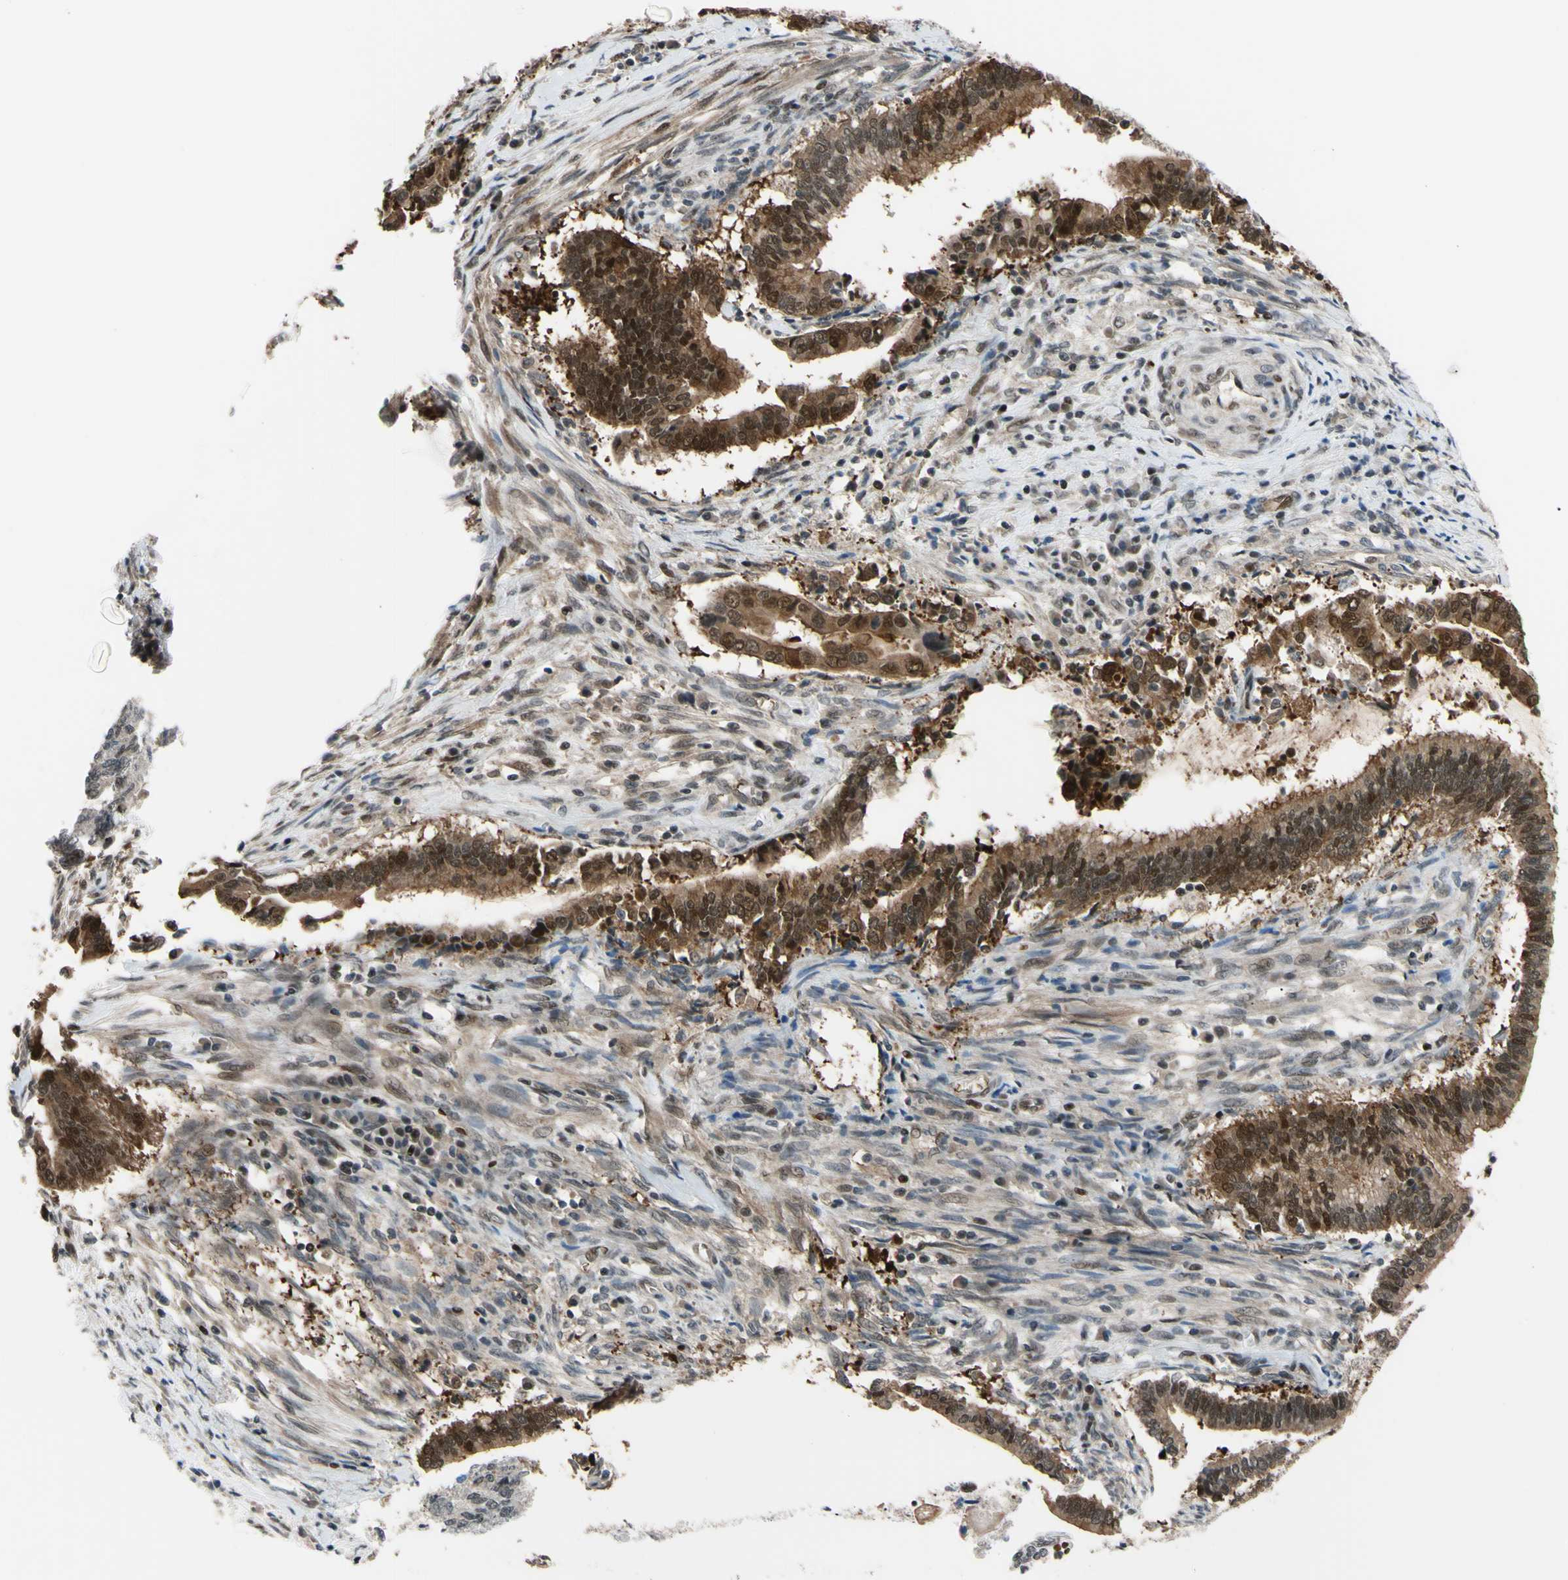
{"staining": {"intensity": "moderate", "quantity": ">75%", "location": "cytoplasmic/membranous,nuclear"}, "tissue": "cervical cancer", "cell_type": "Tumor cells", "image_type": "cancer", "snomed": [{"axis": "morphology", "description": "Adenocarcinoma, NOS"}, {"axis": "topography", "description": "Cervix"}], "caption": "Tumor cells show medium levels of moderate cytoplasmic/membranous and nuclear positivity in approximately >75% of cells in cervical adenocarcinoma.", "gene": "THAP12", "patient": {"sex": "female", "age": 44}}